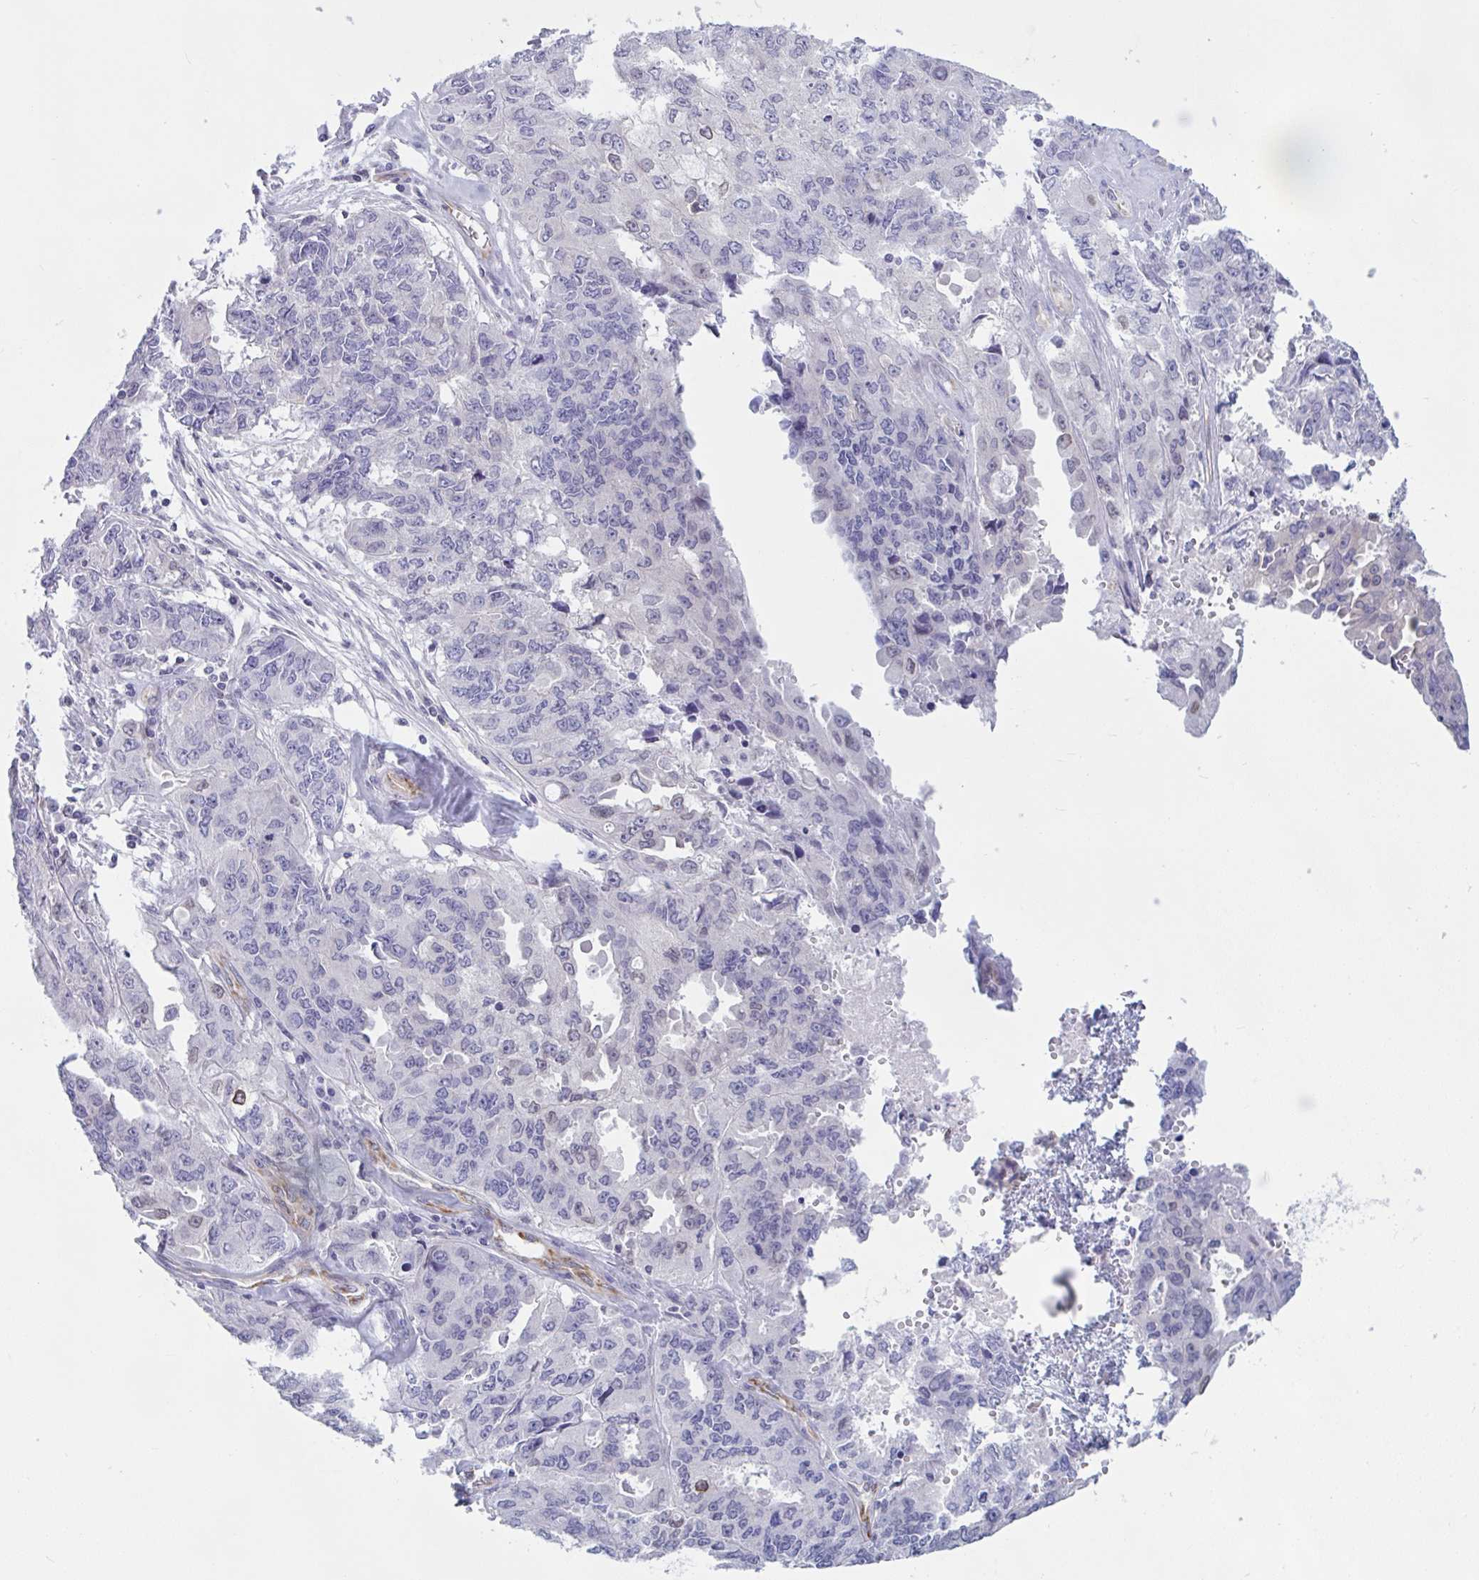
{"staining": {"intensity": "negative", "quantity": "none", "location": "none"}, "tissue": "endometrial cancer", "cell_type": "Tumor cells", "image_type": "cancer", "snomed": [{"axis": "morphology", "description": "Adenocarcinoma, NOS"}, {"axis": "topography", "description": "Uterus"}], "caption": "This is a histopathology image of immunohistochemistry staining of endometrial cancer, which shows no expression in tumor cells.", "gene": "TANK", "patient": {"sex": "female", "age": 79}}